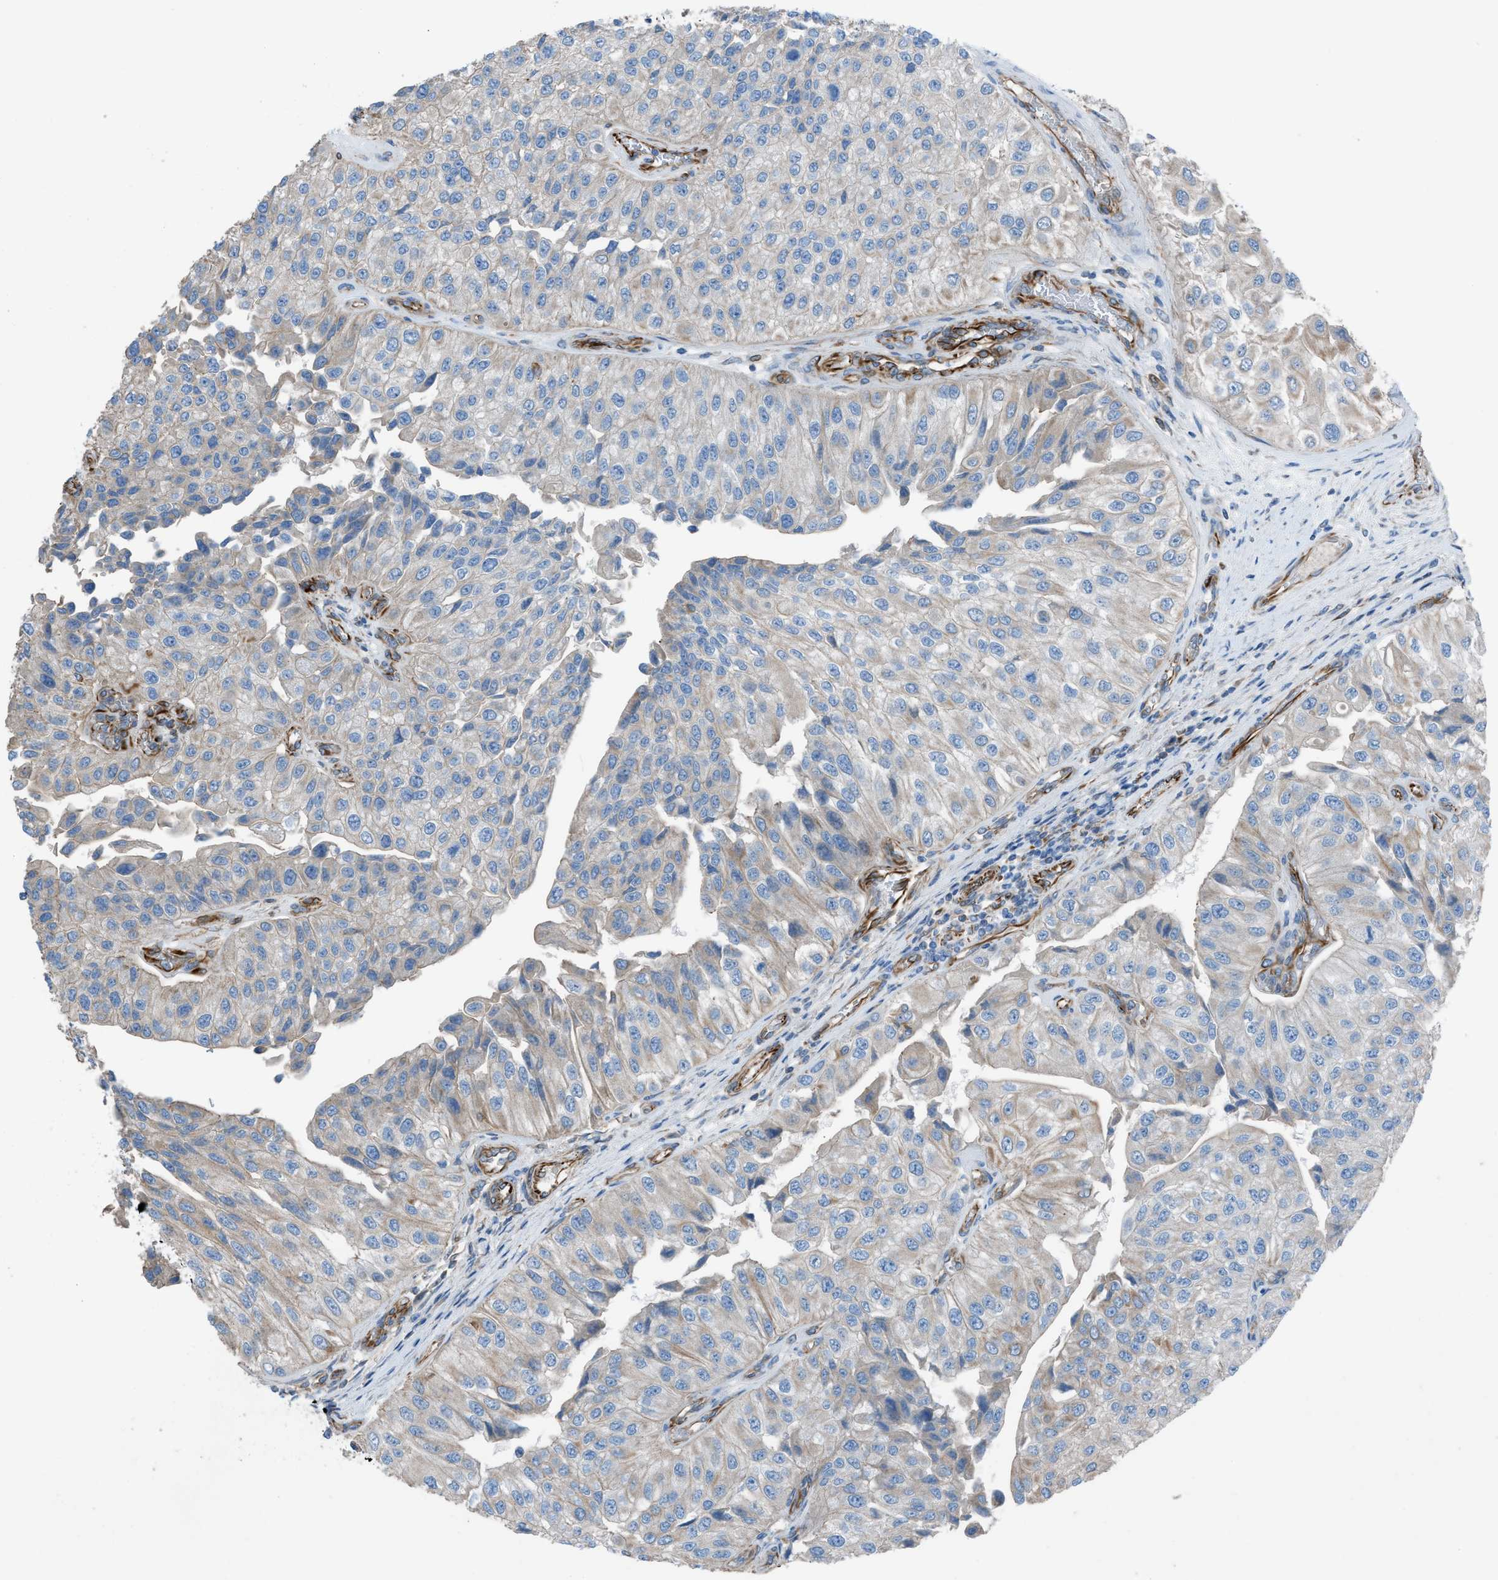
{"staining": {"intensity": "weak", "quantity": ">75%", "location": "cytoplasmic/membranous"}, "tissue": "urothelial cancer", "cell_type": "Tumor cells", "image_type": "cancer", "snomed": [{"axis": "morphology", "description": "Urothelial carcinoma, High grade"}, {"axis": "topography", "description": "Kidney"}, {"axis": "topography", "description": "Urinary bladder"}], "caption": "A brown stain shows weak cytoplasmic/membranous expression of a protein in urothelial carcinoma (high-grade) tumor cells.", "gene": "CABP7", "patient": {"sex": "male", "age": 77}}